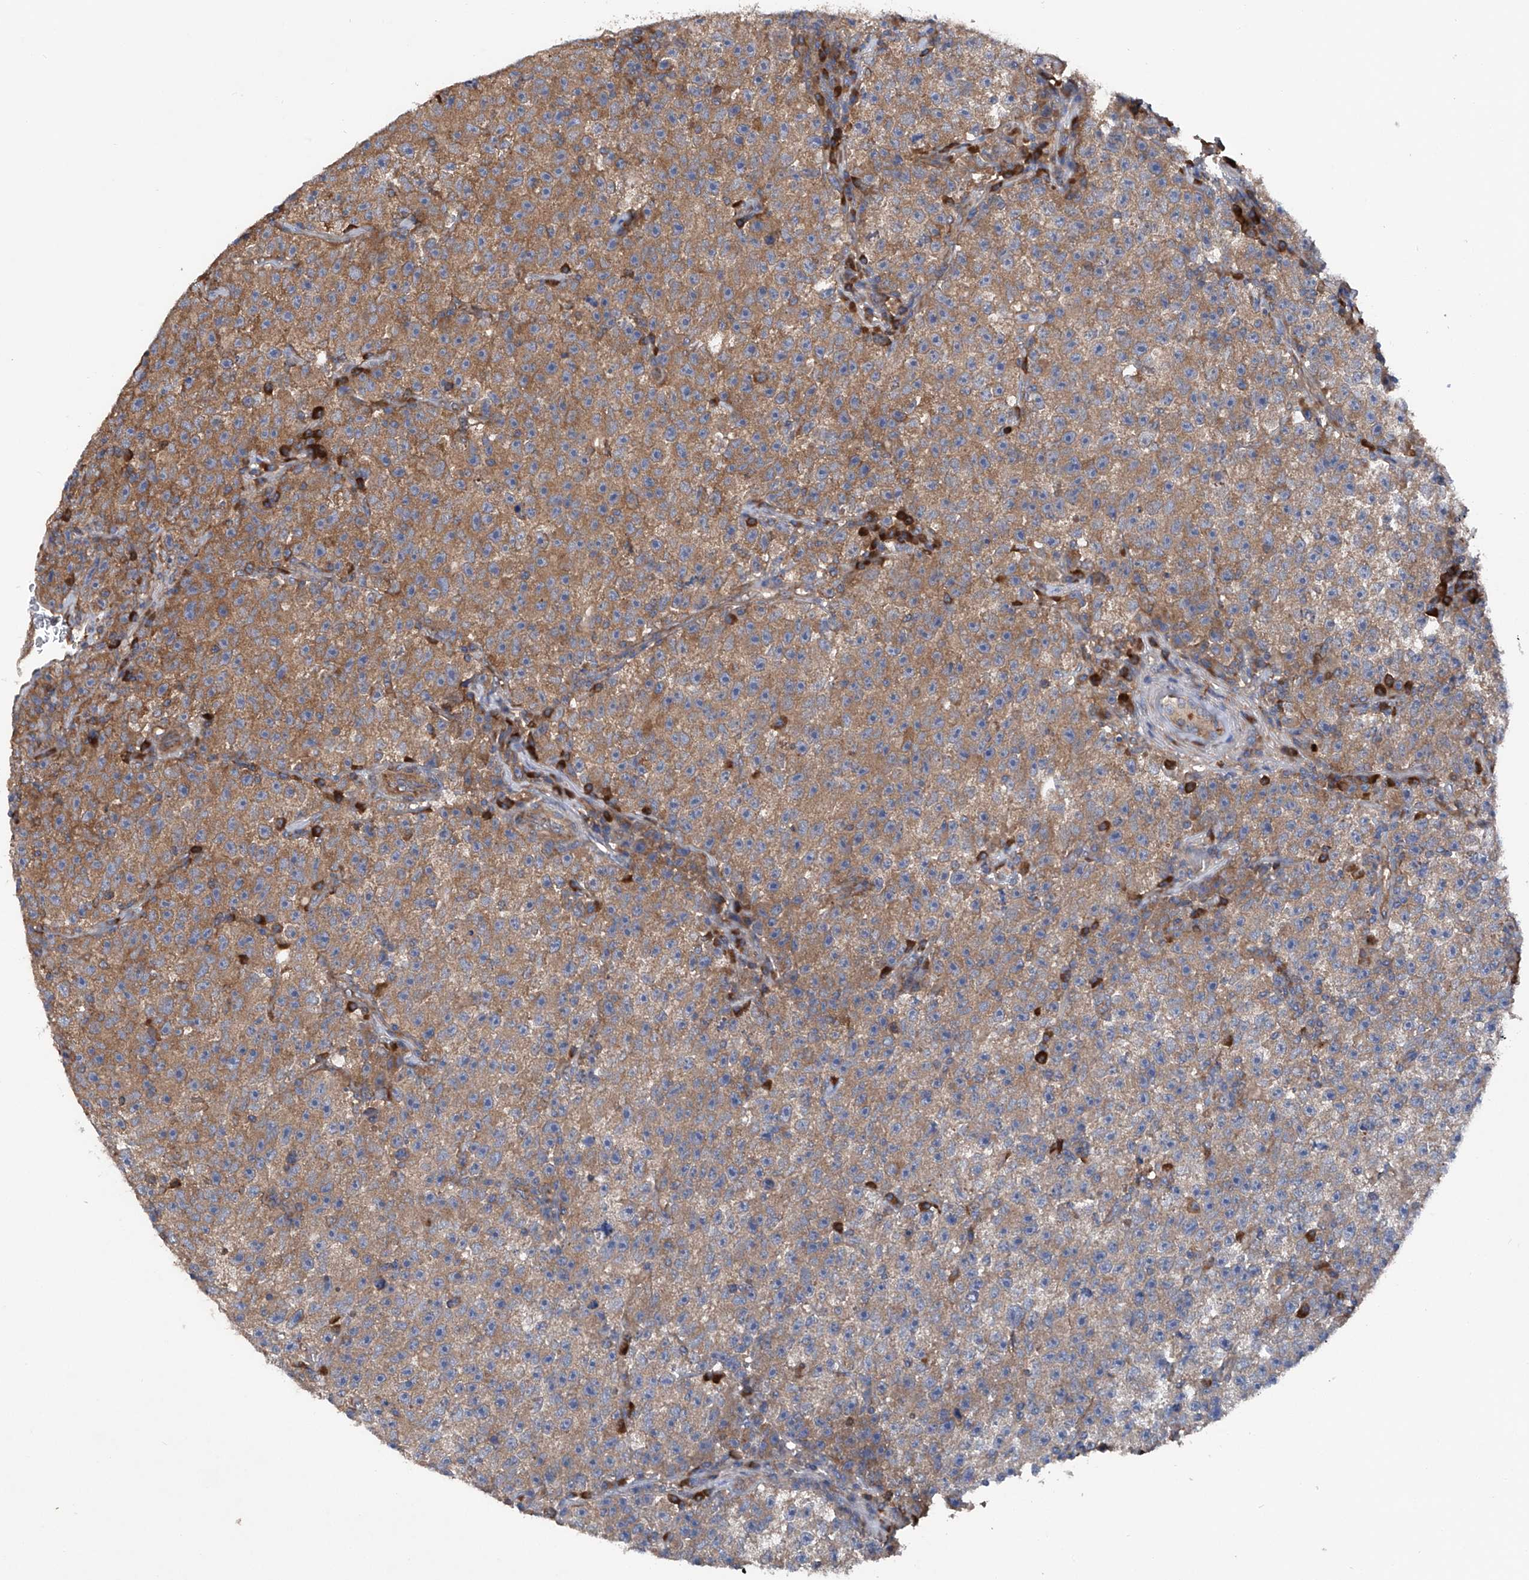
{"staining": {"intensity": "moderate", "quantity": ">75%", "location": "cytoplasmic/membranous"}, "tissue": "testis cancer", "cell_type": "Tumor cells", "image_type": "cancer", "snomed": [{"axis": "morphology", "description": "Seminoma, NOS"}, {"axis": "topography", "description": "Testis"}], "caption": "Approximately >75% of tumor cells in testis seminoma exhibit moderate cytoplasmic/membranous protein positivity as visualized by brown immunohistochemical staining.", "gene": "ASCC3", "patient": {"sex": "male", "age": 22}}